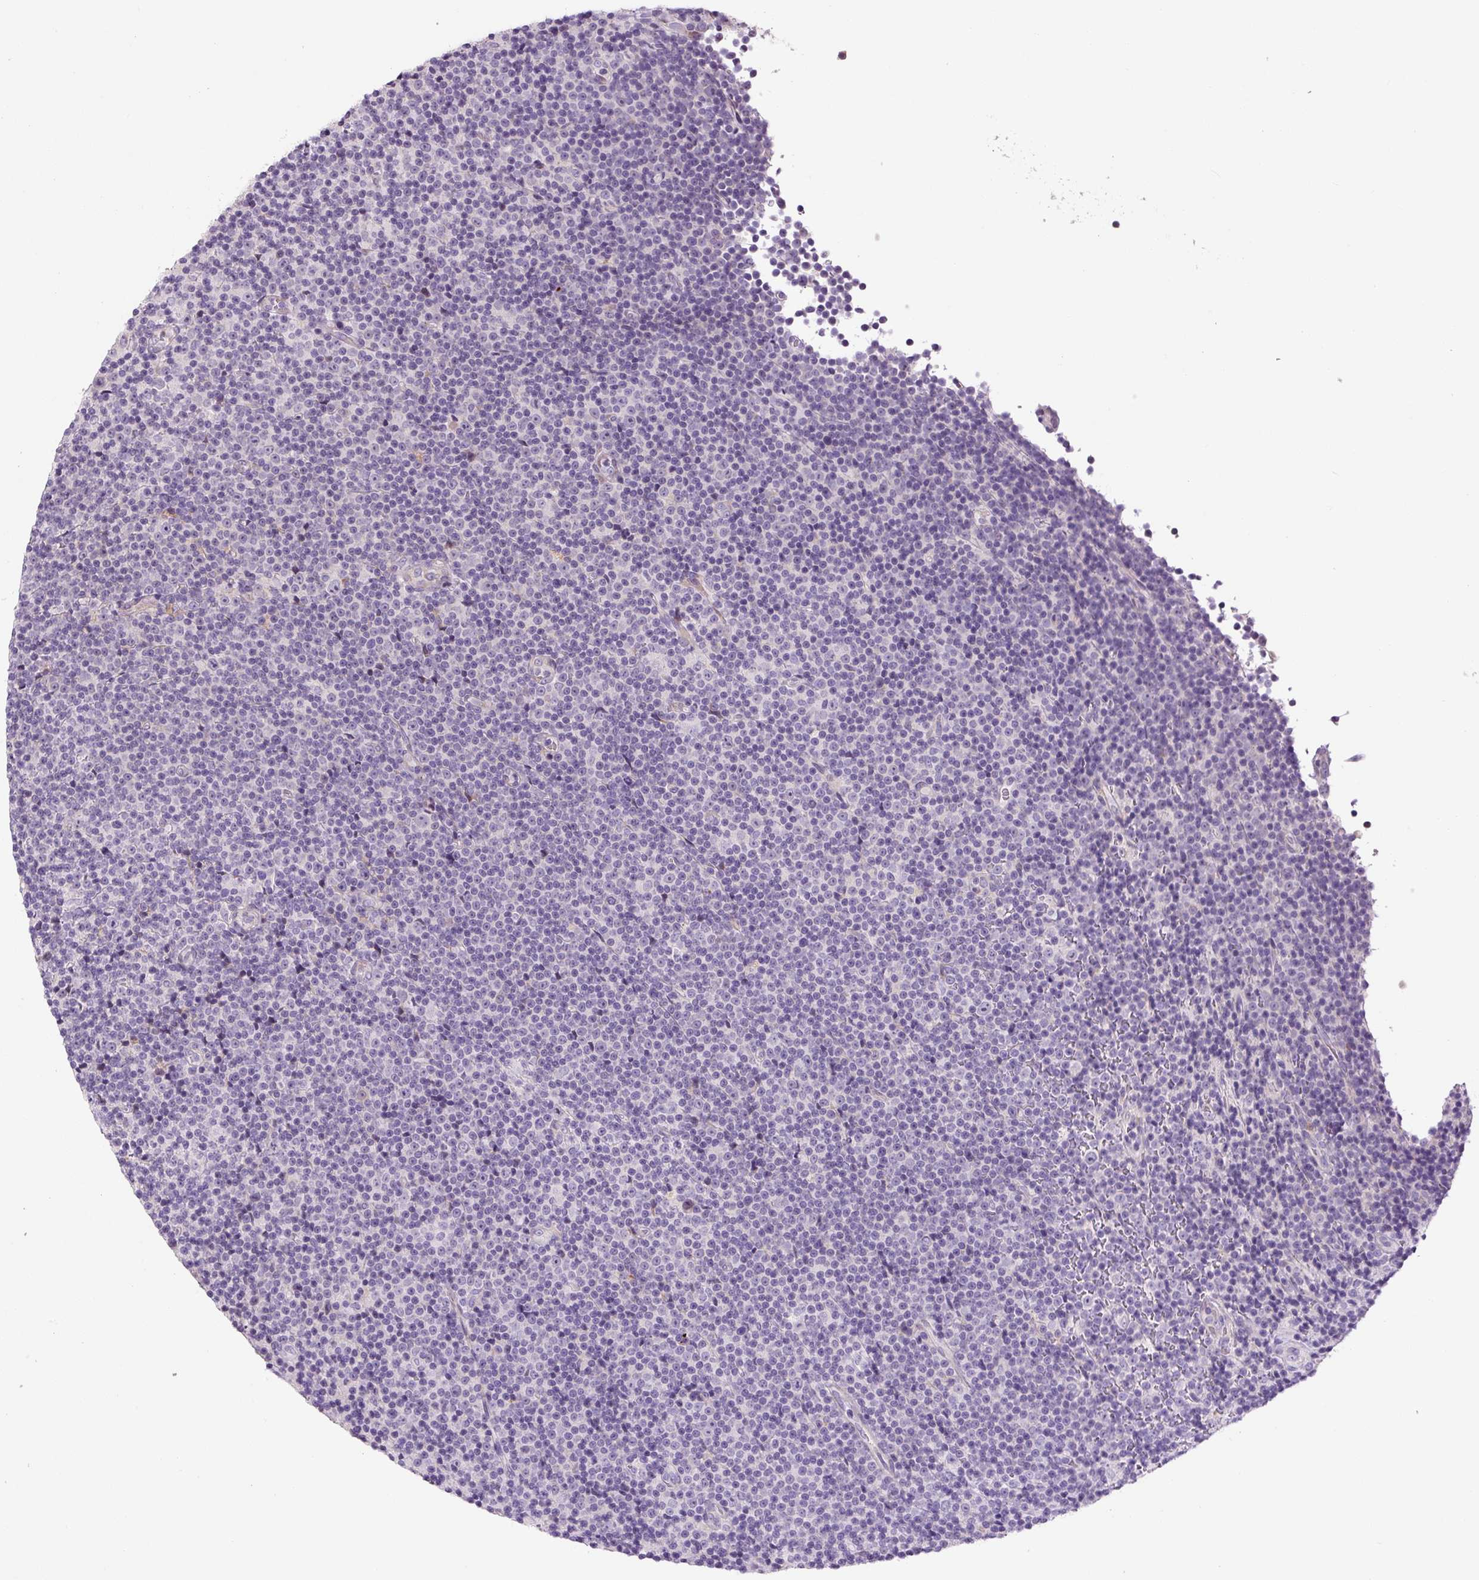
{"staining": {"intensity": "negative", "quantity": "none", "location": "none"}, "tissue": "lymphoma", "cell_type": "Tumor cells", "image_type": "cancer", "snomed": [{"axis": "morphology", "description": "Malignant lymphoma, non-Hodgkin's type, Low grade"}, {"axis": "topography", "description": "Lymph node"}], "caption": "DAB immunohistochemical staining of human lymphoma exhibits no significant staining in tumor cells.", "gene": "FUT10", "patient": {"sex": "female", "age": 67}}